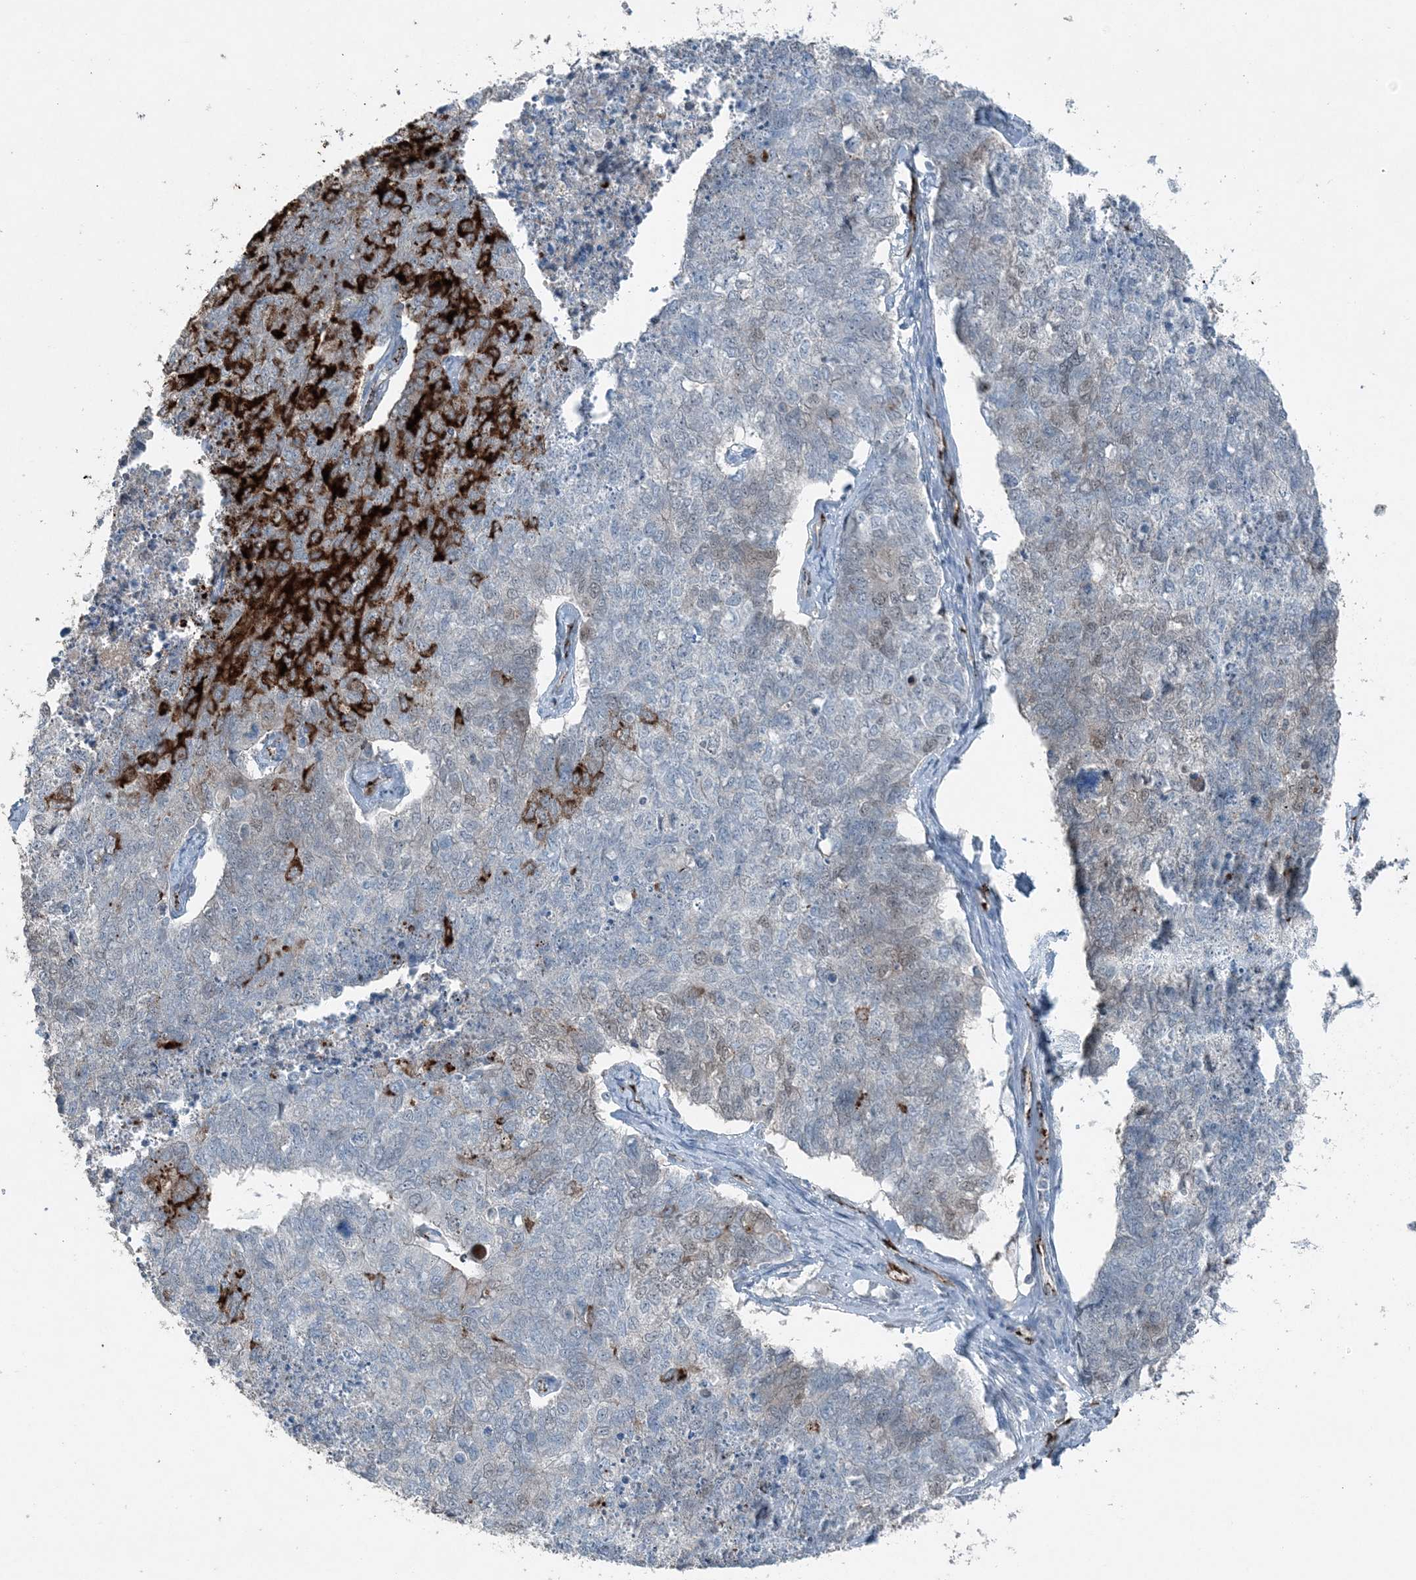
{"staining": {"intensity": "strong", "quantity": "<25%", "location": "cytoplasmic/membranous"}, "tissue": "cervical cancer", "cell_type": "Tumor cells", "image_type": "cancer", "snomed": [{"axis": "morphology", "description": "Squamous cell carcinoma, NOS"}, {"axis": "topography", "description": "Cervix"}], "caption": "Cervical cancer (squamous cell carcinoma) stained for a protein (brown) exhibits strong cytoplasmic/membranous positive expression in about <25% of tumor cells.", "gene": "ELOVL7", "patient": {"sex": "female", "age": 63}}